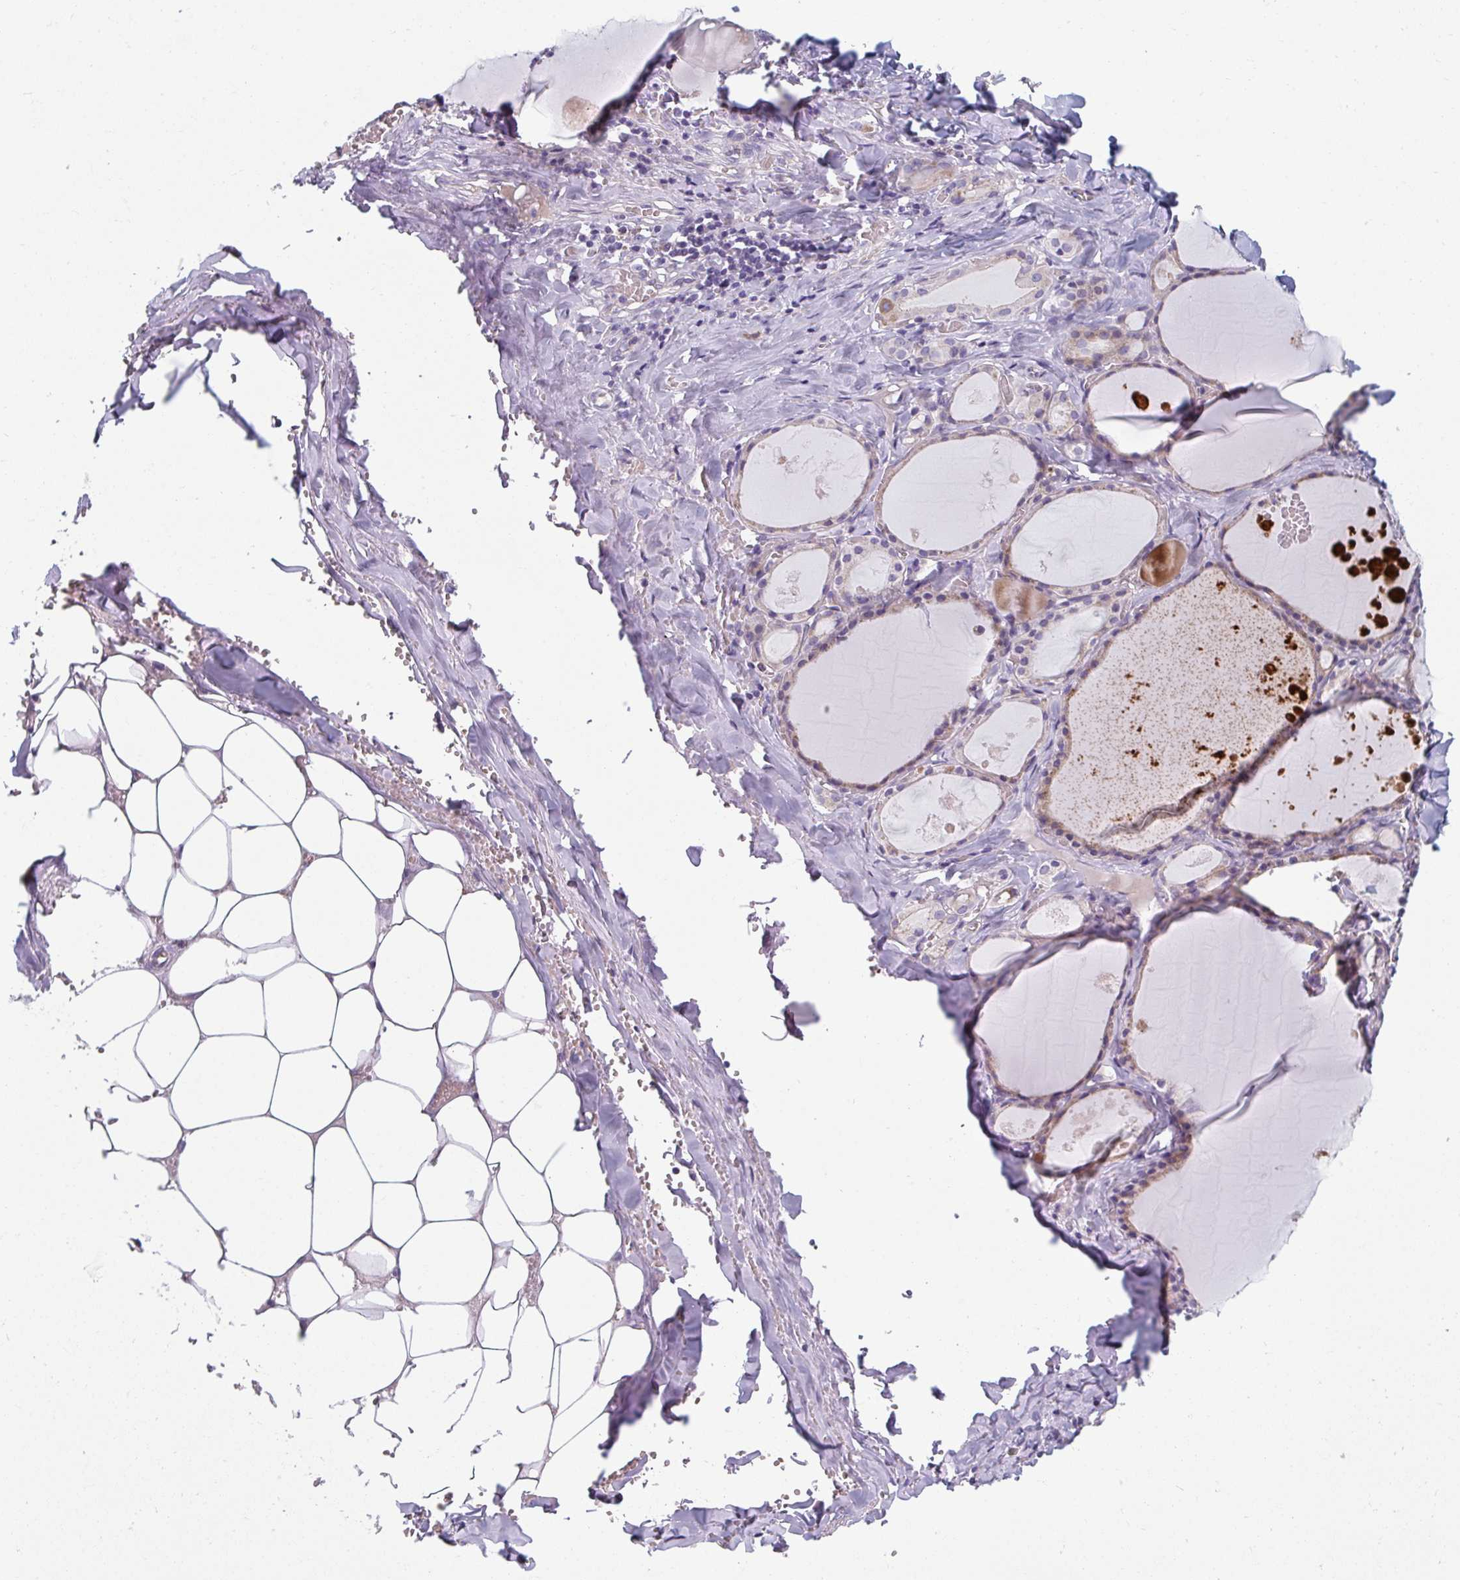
{"staining": {"intensity": "moderate", "quantity": "<25%", "location": "cytoplasmic/membranous"}, "tissue": "thyroid gland", "cell_type": "Glandular cells", "image_type": "normal", "snomed": [{"axis": "morphology", "description": "Normal tissue, NOS"}, {"axis": "topography", "description": "Thyroid gland"}], "caption": "IHC staining of unremarkable thyroid gland, which demonstrates low levels of moderate cytoplasmic/membranous positivity in about <25% of glandular cells indicating moderate cytoplasmic/membranous protein staining. The staining was performed using DAB (3,3'-diaminobenzidine) (brown) for protein detection and nuclei were counterstained in hematoxylin (blue).", "gene": "EIF1AD", "patient": {"sex": "male", "age": 56}}